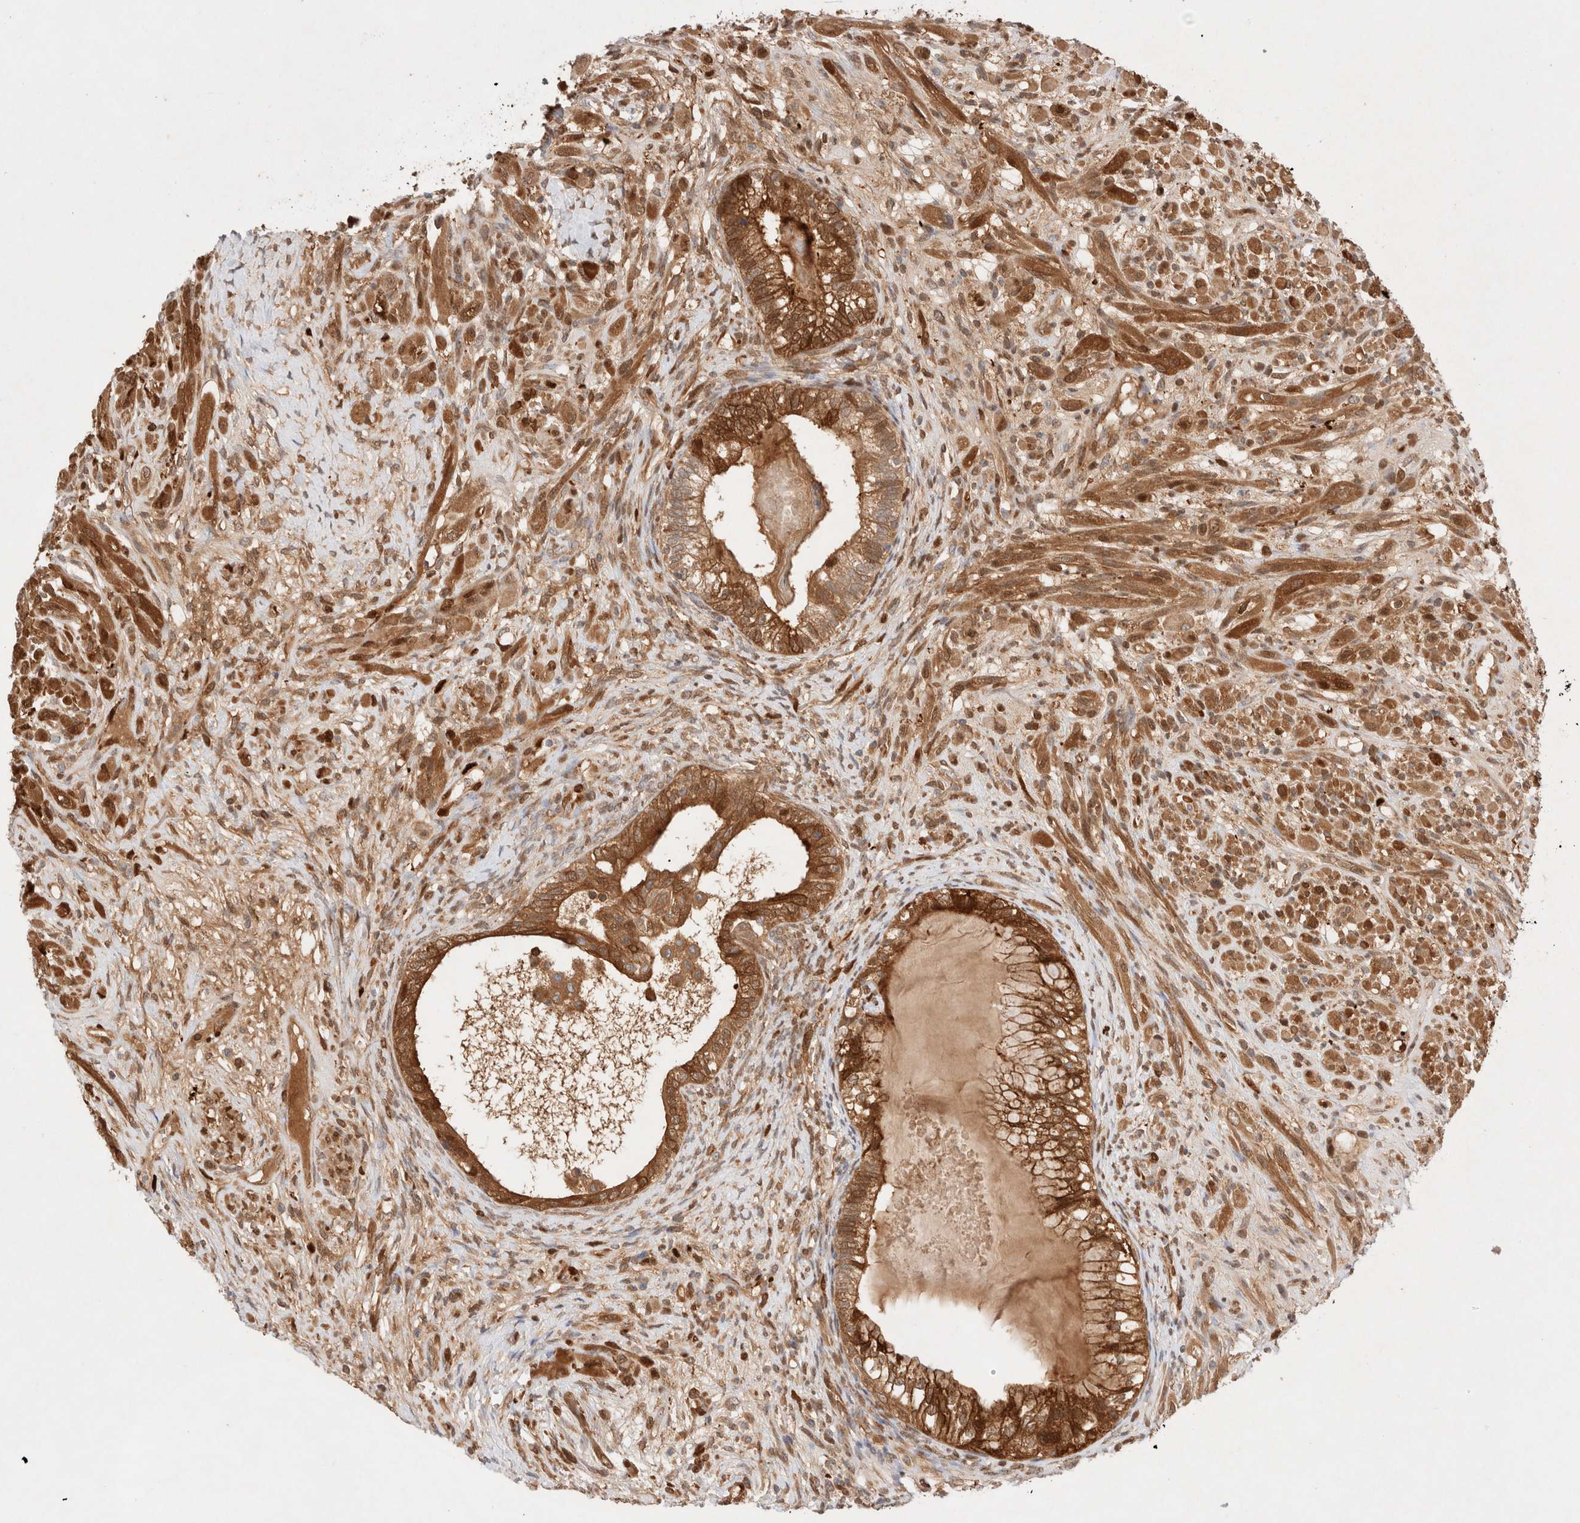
{"staining": {"intensity": "moderate", "quantity": ">75%", "location": "cytoplasmic/membranous"}, "tissue": "testis cancer", "cell_type": "Tumor cells", "image_type": "cancer", "snomed": [{"axis": "morphology", "description": "Seminoma, NOS"}, {"axis": "morphology", "description": "Carcinoma, Embryonal, NOS"}, {"axis": "topography", "description": "Testis"}], "caption": "Immunohistochemistry (IHC) image of neoplastic tissue: testis embryonal carcinoma stained using immunohistochemistry (IHC) reveals medium levels of moderate protein expression localized specifically in the cytoplasmic/membranous of tumor cells, appearing as a cytoplasmic/membranous brown color.", "gene": "STARD10", "patient": {"sex": "male", "age": 28}}